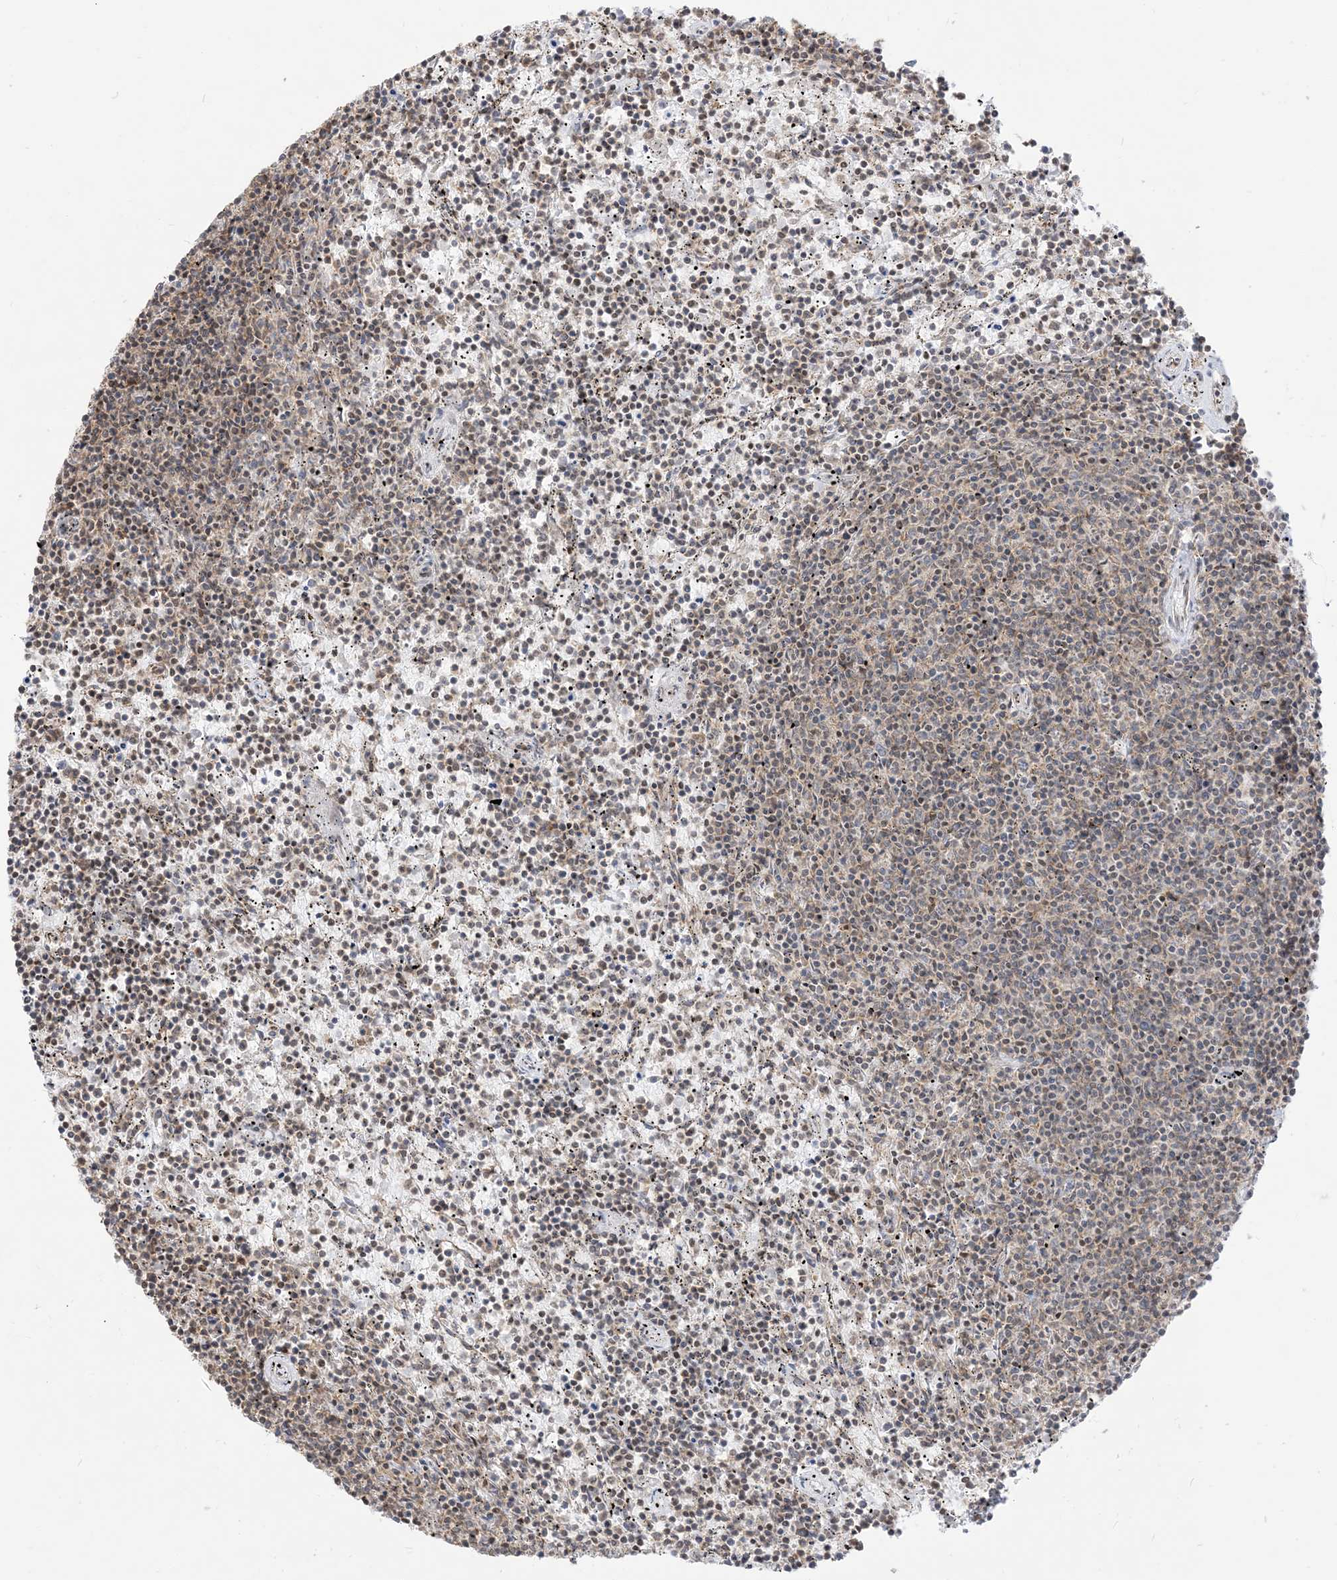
{"staining": {"intensity": "weak", "quantity": "25%-75%", "location": "nuclear"}, "tissue": "lymphoma", "cell_type": "Tumor cells", "image_type": "cancer", "snomed": [{"axis": "morphology", "description": "Malignant lymphoma, non-Hodgkin's type, Low grade"}, {"axis": "topography", "description": "Spleen"}], "caption": "The image shows staining of lymphoma, revealing weak nuclear protein staining (brown color) within tumor cells.", "gene": "ARGLU1", "patient": {"sex": "female", "age": 50}}